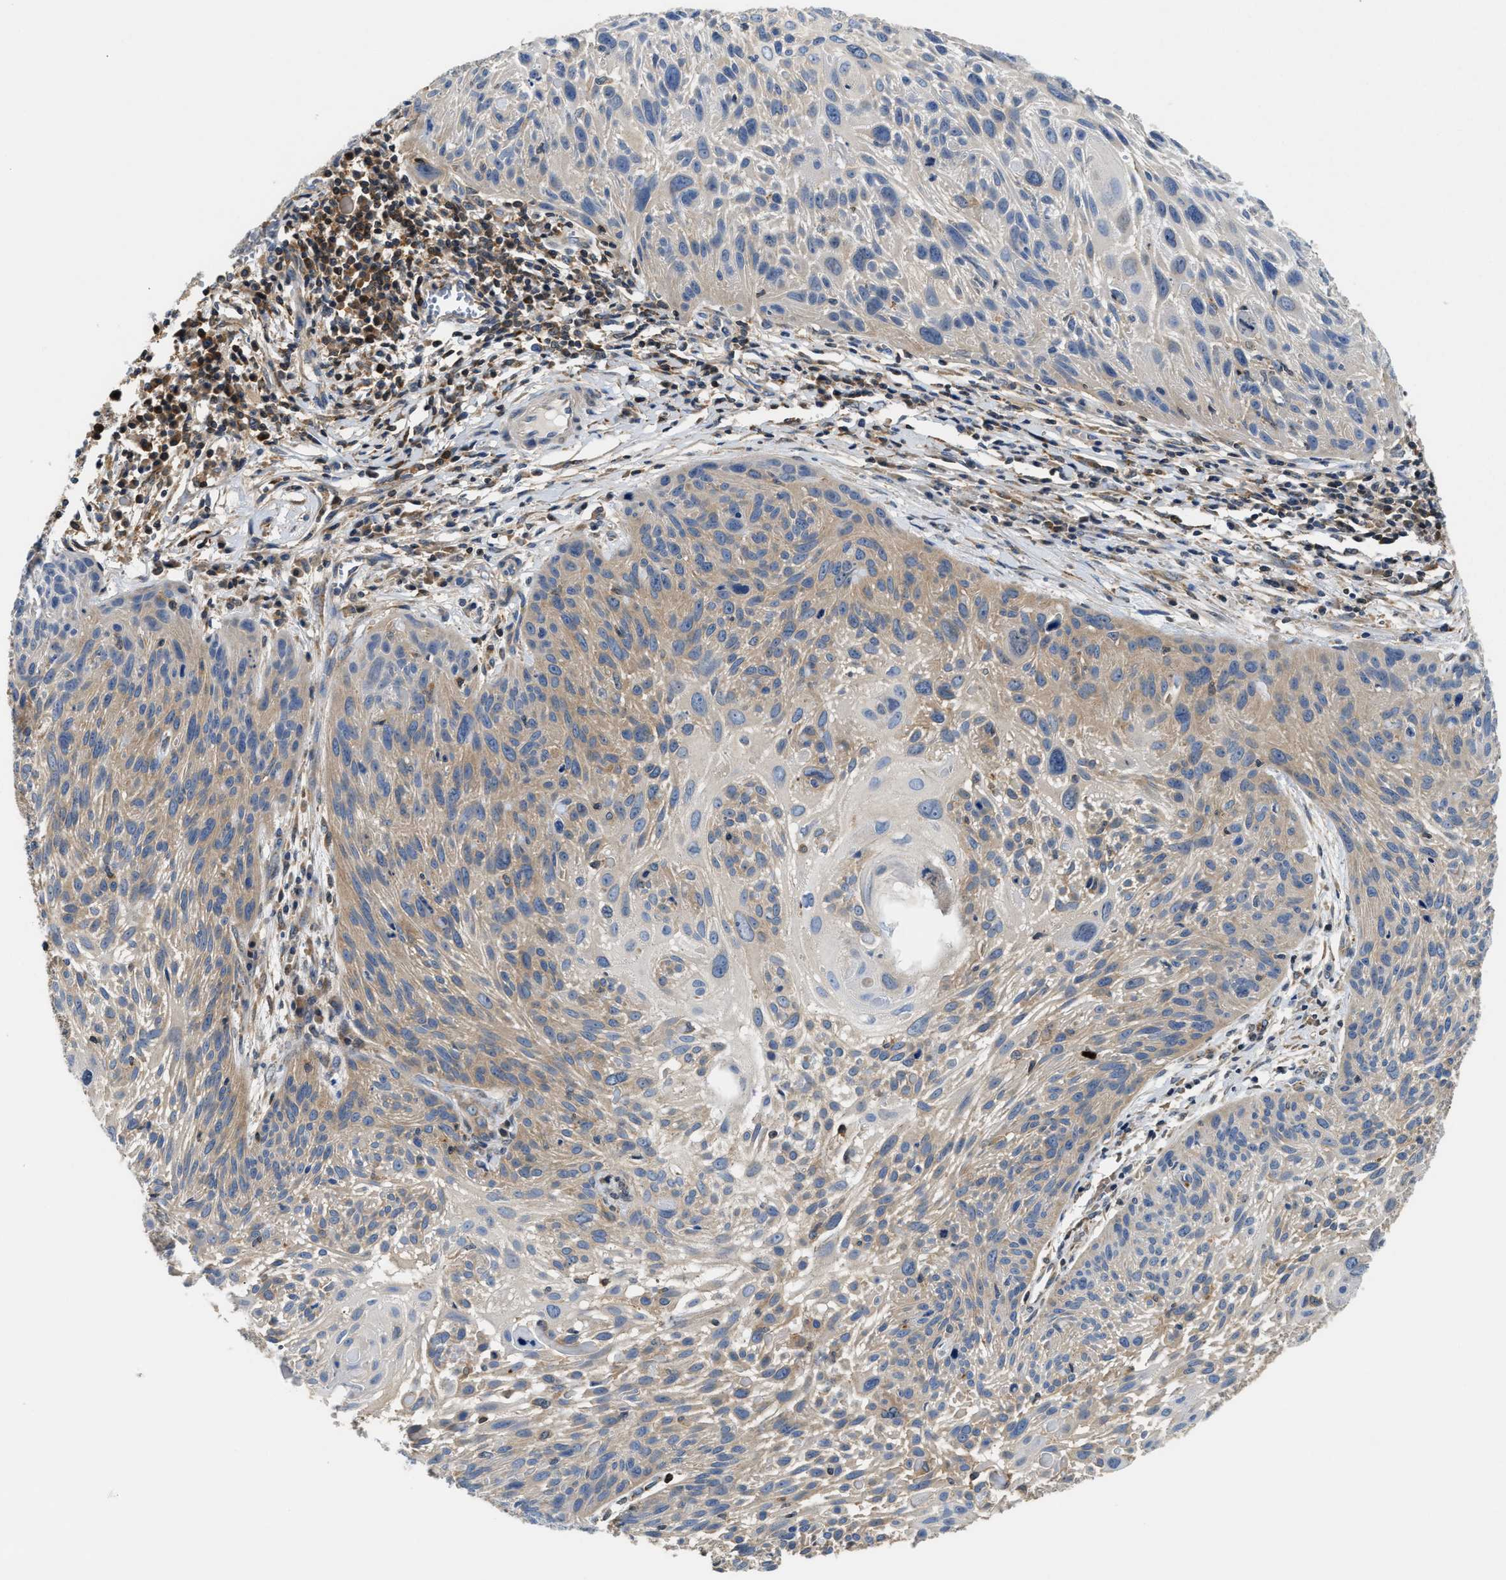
{"staining": {"intensity": "weak", "quantity": "25%-75%", "location": "cytoplasmic/membranous"}, "tissue": "cervical cancer", "cell_type": "Tumor cells", "image_type": "cancer", "snomed": [{"axis": "morphology", "description": "Squamous cell carcinoma, NOS"}, {"axis": "topography", "description": "Cervix"}], "caption": "Immunohistochemical staining of squamous cell carcinoma (cervical) exhibits low levels of weak cytoplasmic/membranous protein positivity in approximately 25%-75% of tumor cells. The staining was performed using DAB (3,3'-diaminobenzidine), with brown indicating positive protein expression. Nuclei are stained blue with hematoxylin.", "gene": "CCM2", "patient": {"sex": "female", "age": 51}}